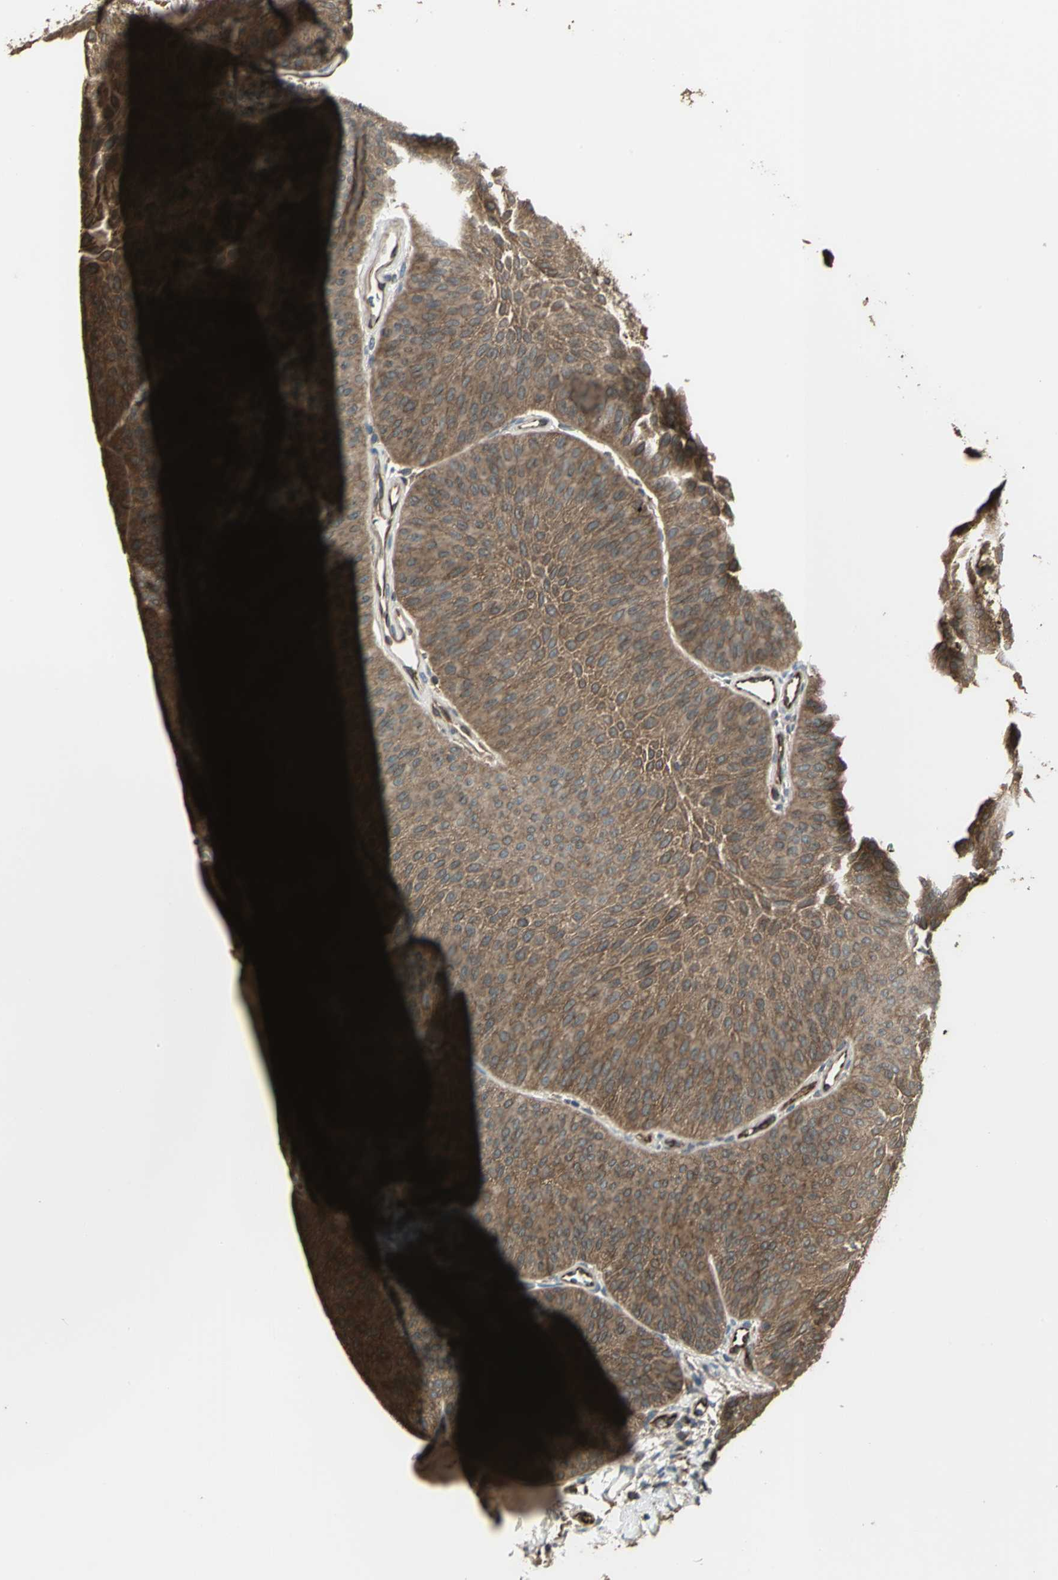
{"staining": {"intensity": "moderate", "quantity": ">75%", "location": "cytoplasmic/membranous"}, "tissue": "urothelial cancer", "cell_type": "Tumor cells", "image_type": "cancer", "snomed": [{"axis": "morphology", "description": "Urothelial carcinoma, Low grade"}, {"axis": "topography", "description": "Urinary bladder"}], "caption": "IHC staining of urothelial carcinoma (low-grade), which displays medium levels of moderate cytoplasmic/membranous expression in approximately >75% of tumor cells indicating moderate cytoplasmic/membranous protein positivity. The staining was performed using DAB (brown) for protein detection and nuclei were counterstained in hematoxylin (blue).", "gene": "PRXL2B", "patient": {"sex": "female", "age": 60}}